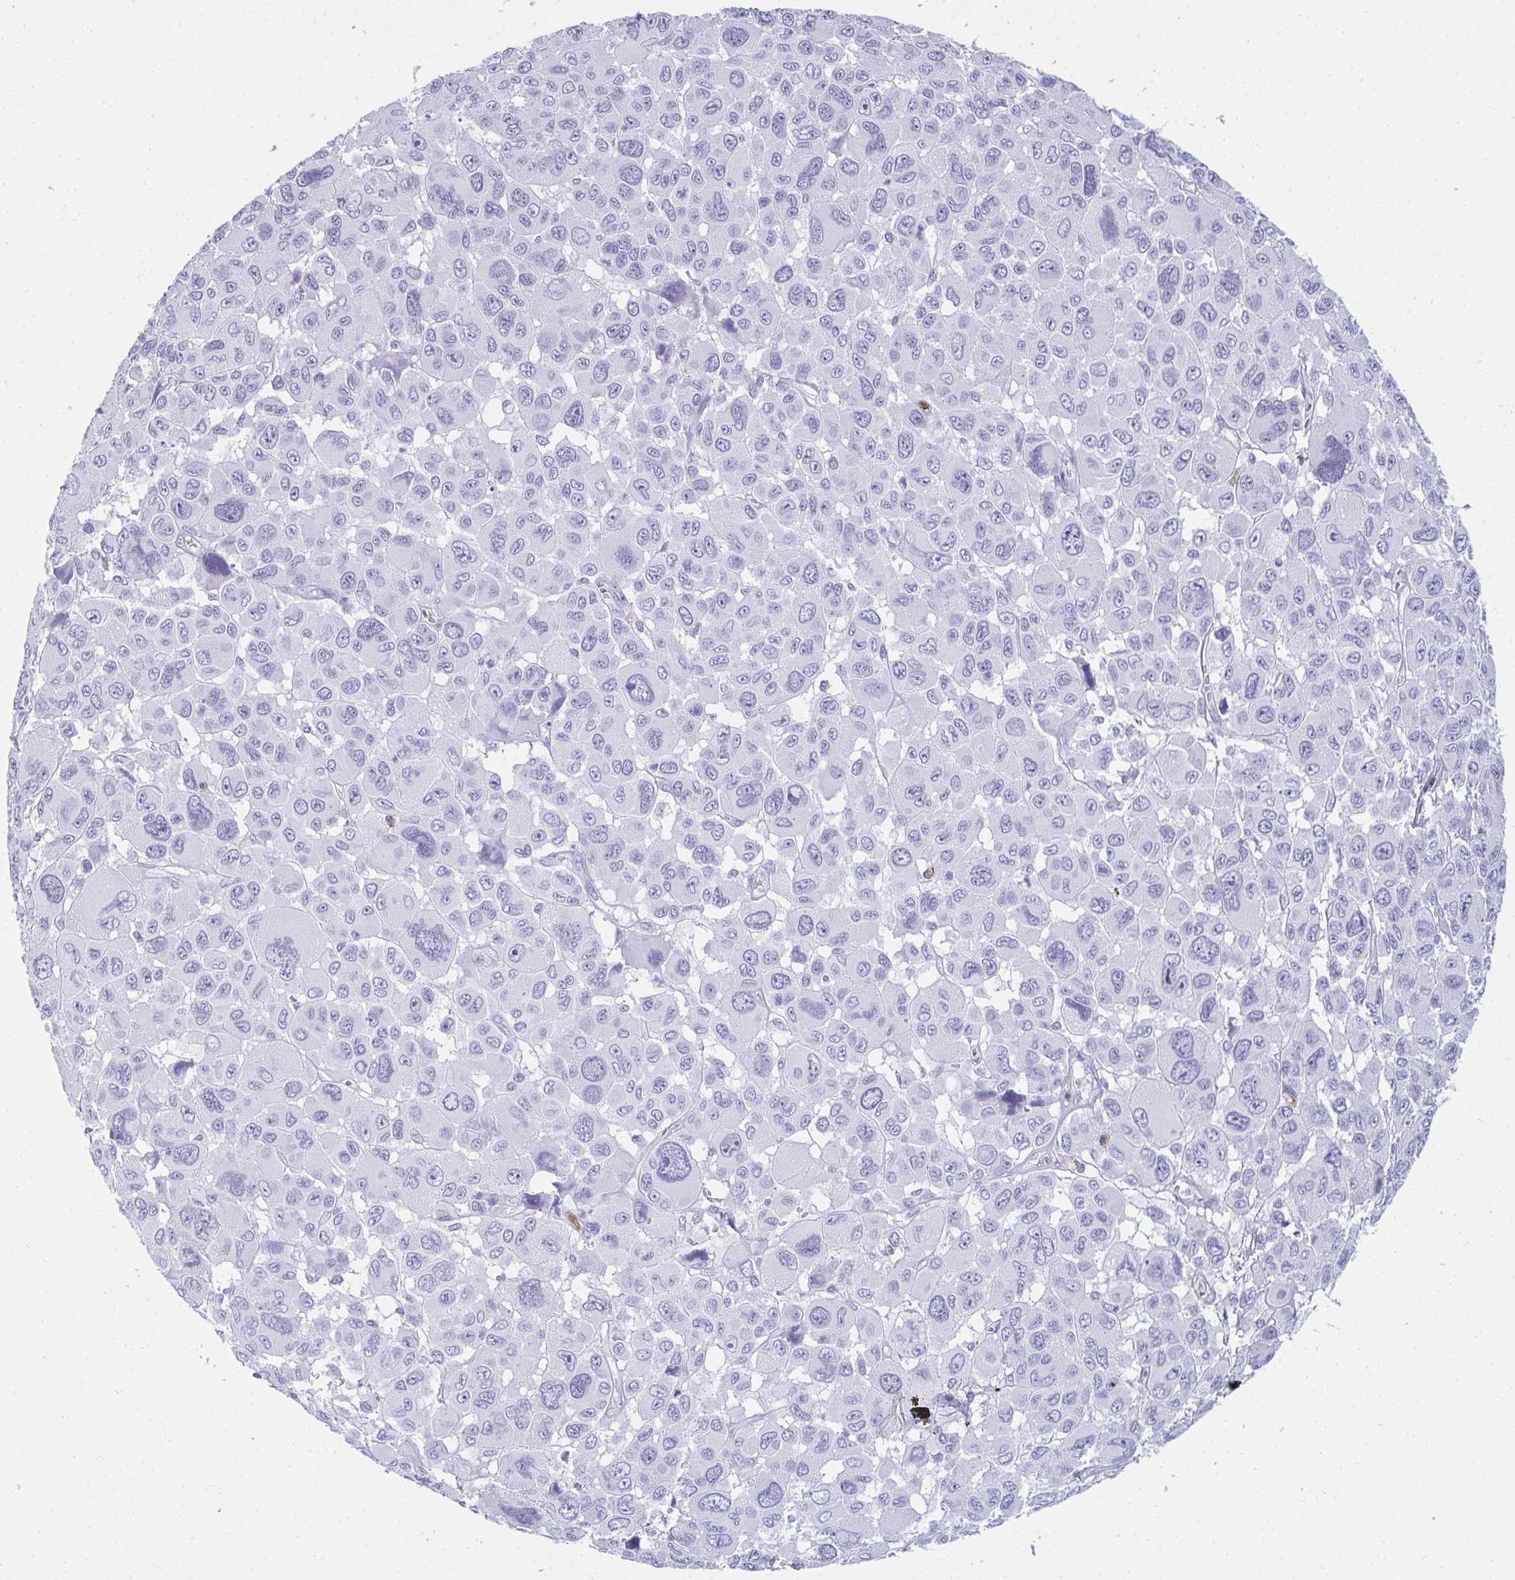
{"staining": {"intensity": "negative", "quantity": "none", "location": "none"}, "tissue": "melanoma", "cell_type": "Tumor cells", "image_type": "cancer", "snomed": [{"axis": "morphology", "description": "Malignant melanoma, NOS"}, {"axis": "topography", "description": "Skin"}], "caption": "Micrograph shows no significant protein positivity in tumor cells of melanoma.", "gene": "SPN", "patient": {"sex": "female", "age": 66}}